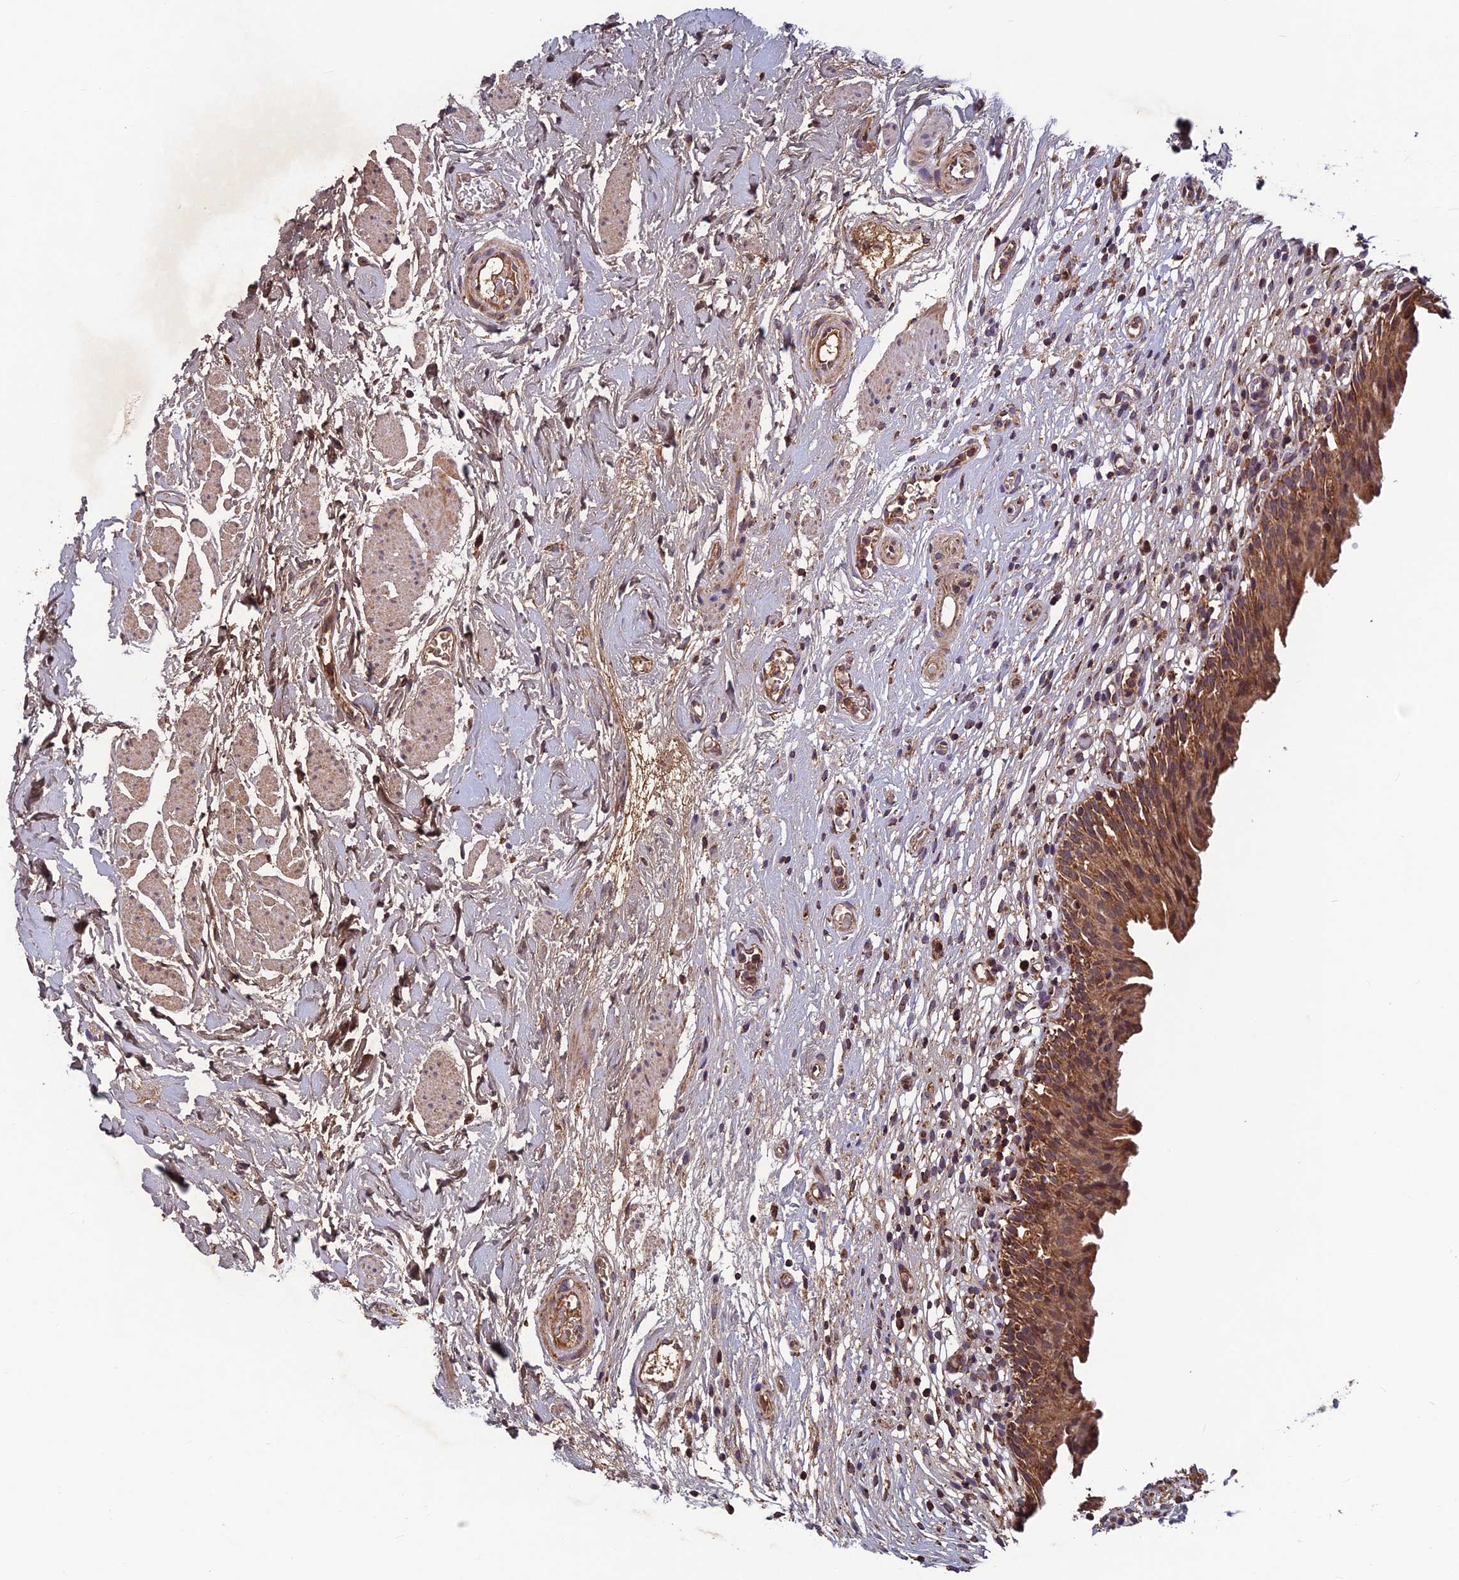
{"staining": {"intensity": "strong", "quantity": ">75%", "location": "cytoplasmic/membranous"}, "tissue": "urinary bladder", "cell_type": "Urothelial cells", "image_type": "normal", "snomed": [{"axis": "morphology", "description": "Normal tissue, NOS"}, {"axis": "morphology", "description": "Inflammation, NOS"}, {"axis": "topography", "description": "Urinary bladder"}], "caption": "Protein expression analysis of benign urinary bladder shows strong cytoplasmic/membranous positivity in approximately >75% of urothelial cells. The protein of interest is shown in brown color, while the nuclei are stained blue.", "gene": "CCDC15", "patient": {"sex": "male", "age": 63}}